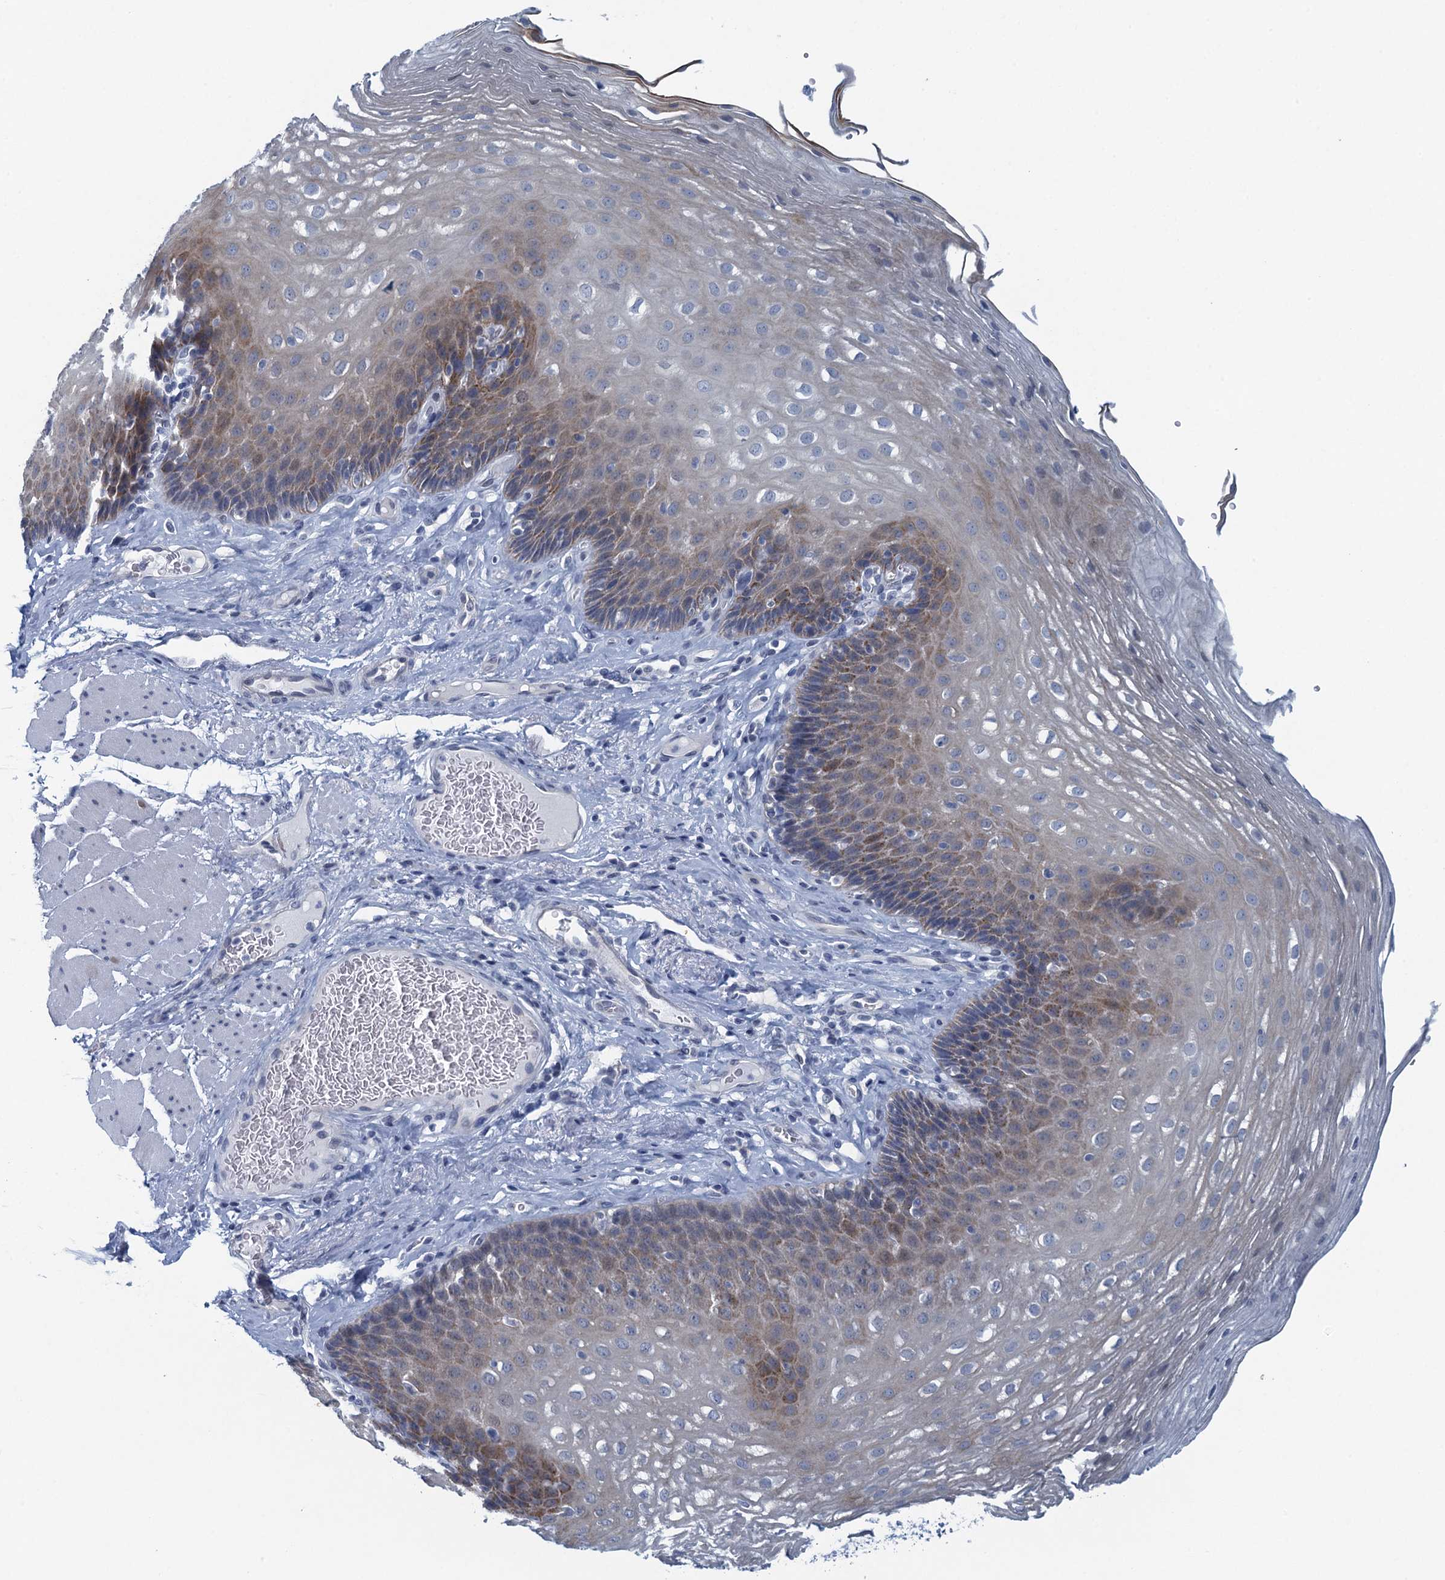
{"staining": {"intensity": "moderate", "quantity": "25%-75%", "location": "cytoplasmic/membranous"}, "tissue": "esophagus", "cell_type": "Squamous epithelial cells", "image_type": "normal", "snomed": [{"axis": "morphology", "description": "Normal tissue, NOS"}, {"axis": "topography", "description": "Esophagus"}], "caption": "This histopathology image reveals immunohistochemistry staining of benign human esophagus, with medium moderate cytoplasmic/membranous expression in about 25%-75% of squamous epithelial cells.", "gene": "C16orf95", "patient": {"sex": "female", "age": 66}}